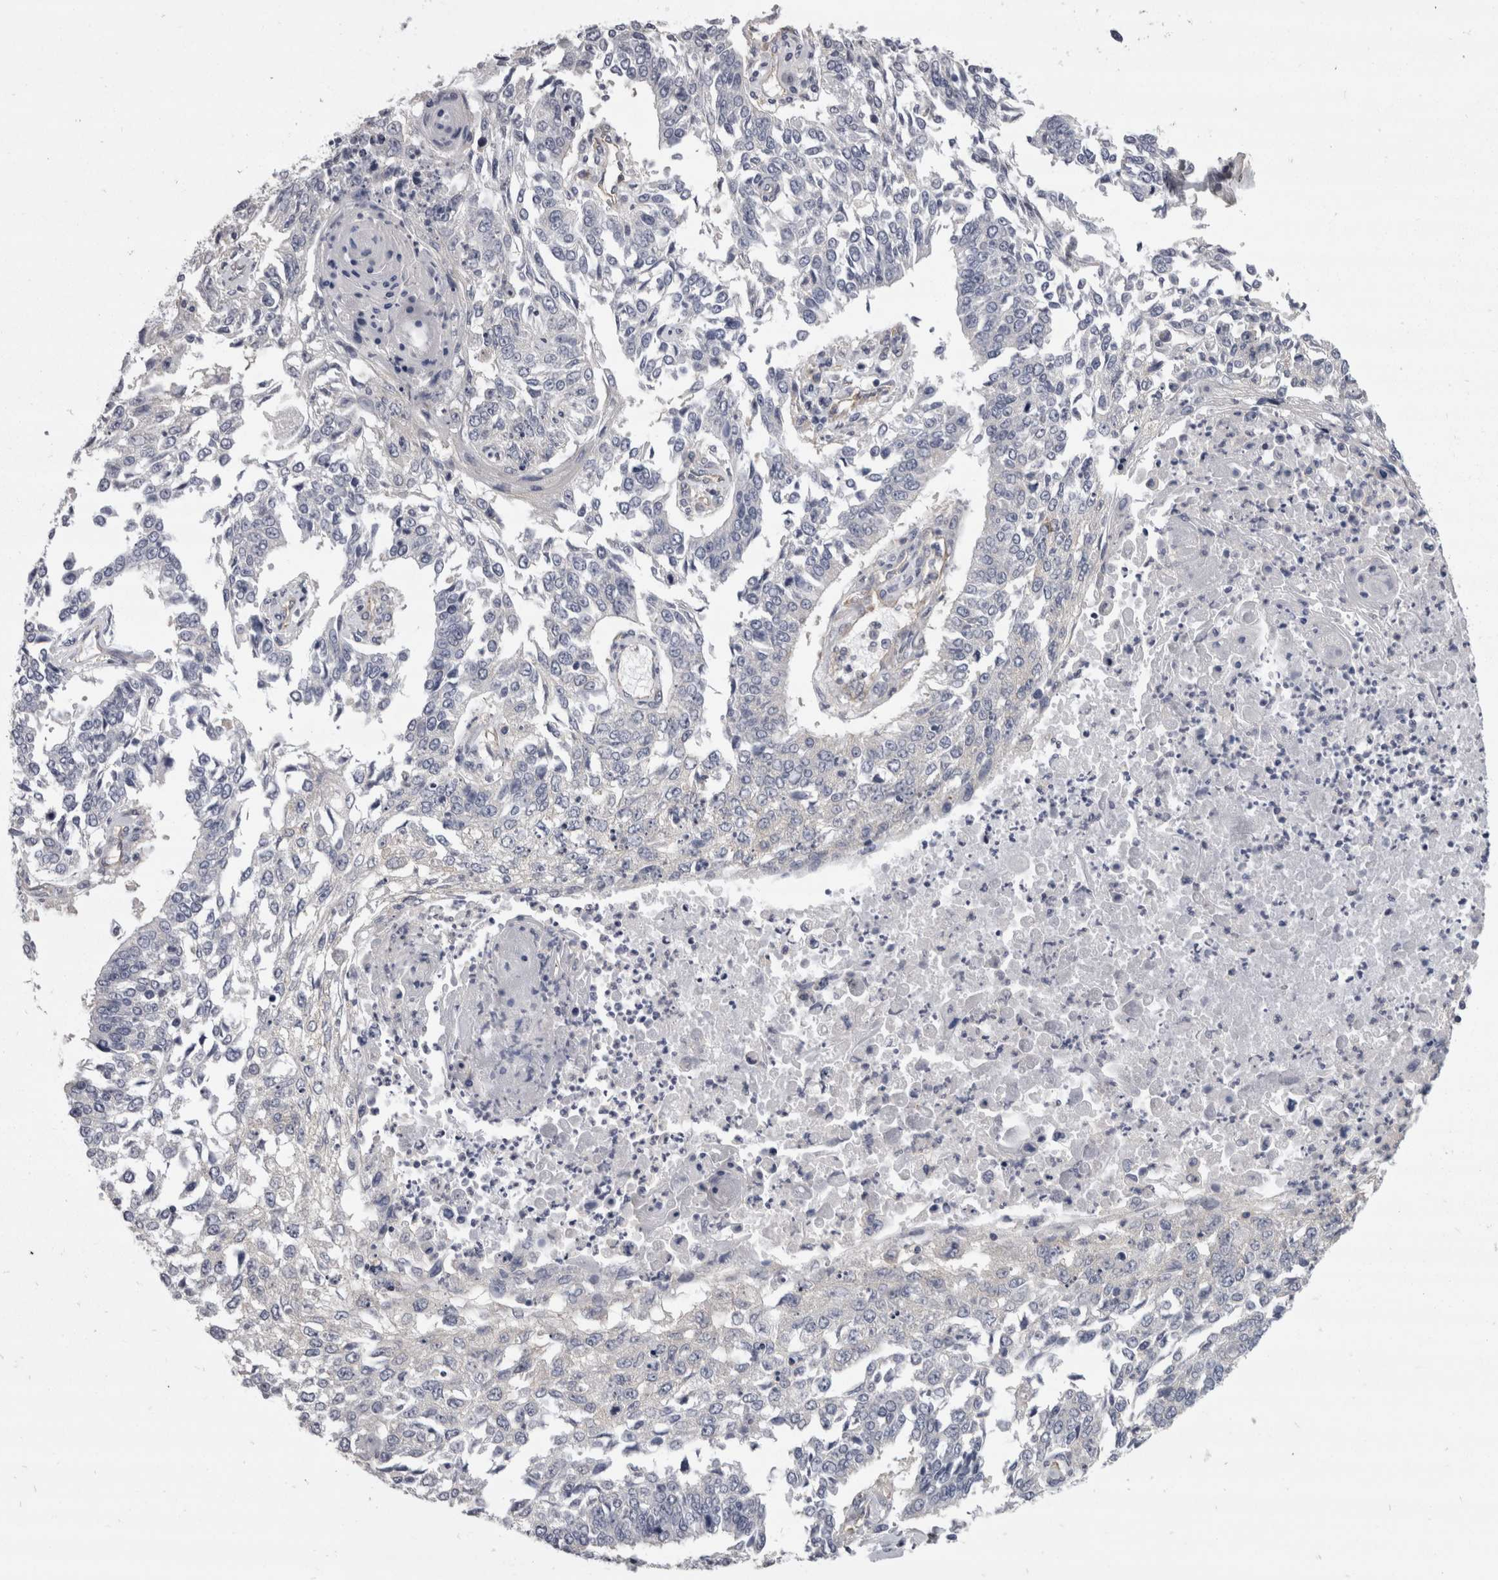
{"staining": {"intensity": "negative", "quantity": "none", "location": "none"}, "tissue": "lung cancer", "cell_type": "Tumor cells", "image_type": "cancer", "snomed": [{"axis": "morphology", "description": "Normal tissue, NOS"}, {"axis": "morphology", "description": "Squamous cell carcinoma, NOS"}, {"axis": "topography", "description": "Cartilage tissue"}, {"axis": "topography", "description": "Bronchus"}, {"axis": "topography", "description": "Lung"}, {"axis": "topography", "description": "Peripheral nerve tissue"}], "caption": "DAB immunohistochemical staining of squamous cell carcinoma (lung) demonstrates no significant expression in tumor cells. Nuclei are stained in blue.", "gene": "LYZL6", "patient": {"sex": "female", "age": 49}}